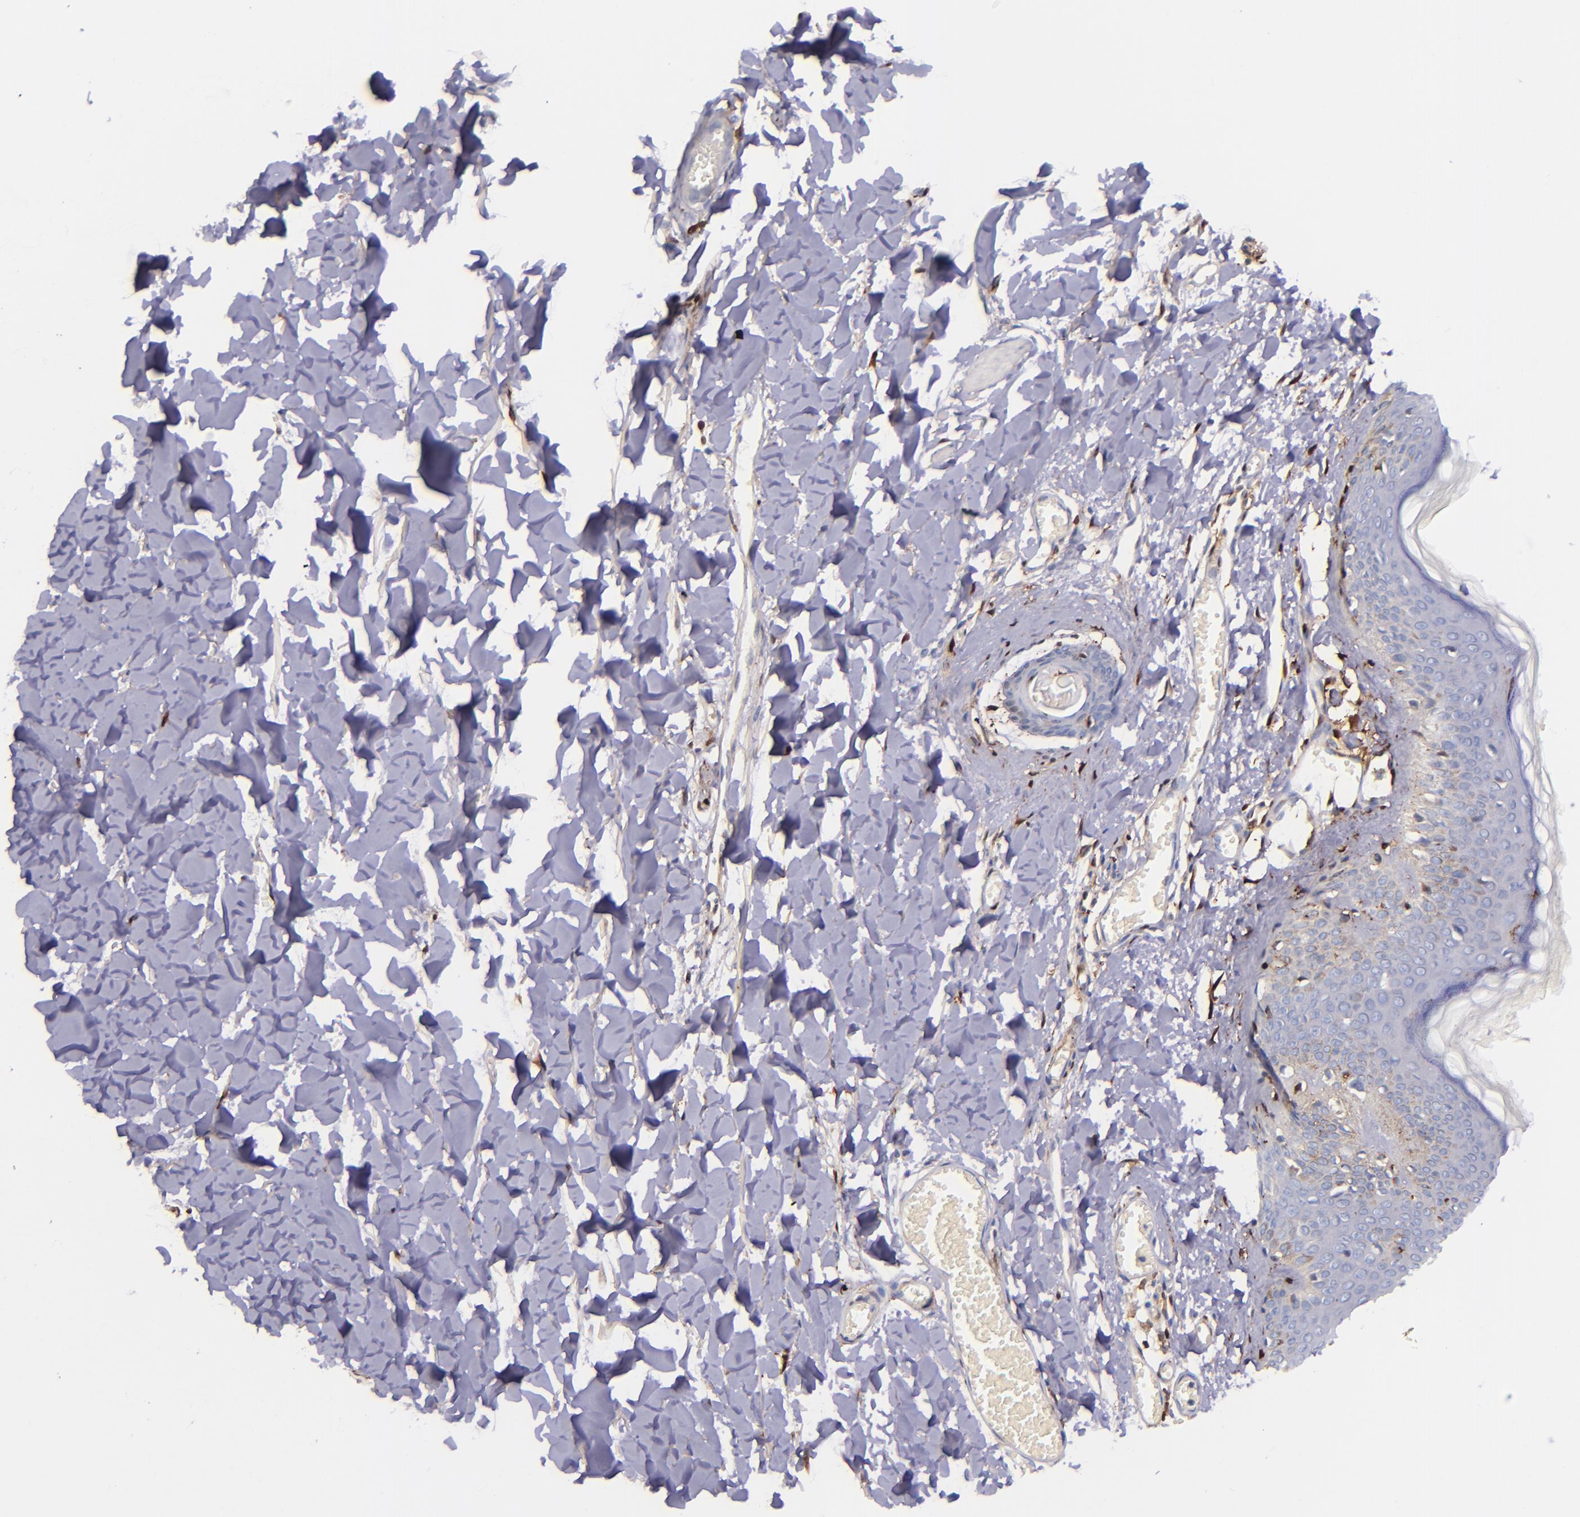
{"staining": {"intensity": "moderate", "quantity": ">75%", "location": "cytoplasmic/membranous,nuclear"}, "tissue": "skin", "cell_type": "Fibroblasts", "image_type": "normal", "snomed": [{"axis": "morphology", "description": "Normal tissue, NOS"}, {"axis": "morphology", "description": "Sarcoma, NOS"}, {"axis": "topography", "description": "Skin"}, {"axis": "topography", "description": "Soft tissue"}], "caption": "High-power microscopy captured an IHC image of unremarkable skin, revealing moderate cytoplasmic/membranous,nuclear positivity in approximately >75% of fibroblasts. The staining was performed using DAB (3,3'-diaminobenzidine), with brown indicating positive protein expression. Nuclei are stained blue with hematoxylin.", "gene": "LGALS1", "patient": {"sex": "female", "age": 51}}